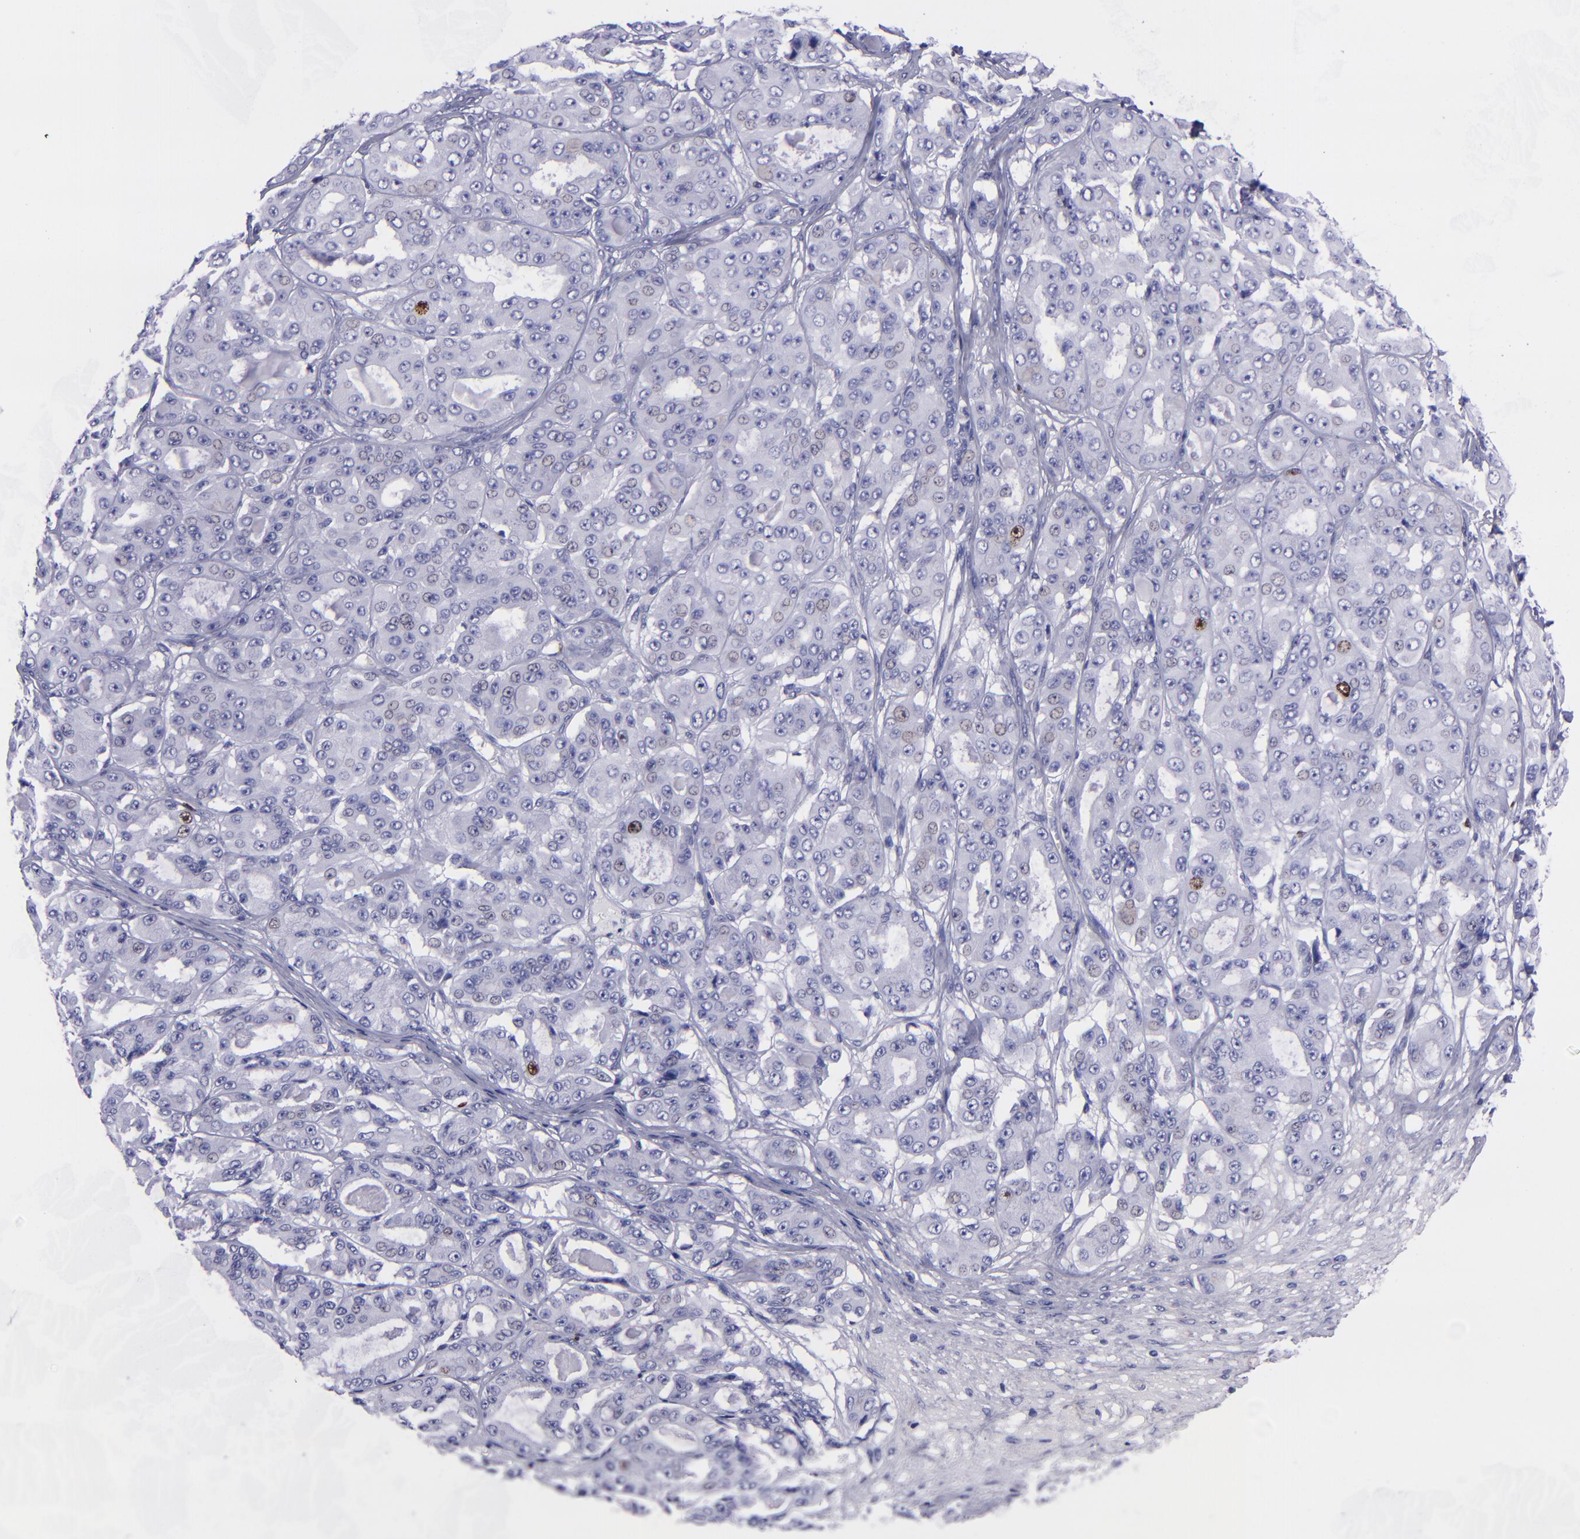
{"staining": {"intensity": "weak", "quantity": "<25%", "location": "nuclear"}, "tissue": "ovarian cancer", "cell_type": "Tumor cells", "image_type": "cancer", "snomed": [{"axis": "morphology", "description": "Carcinoma, endometroid"}, {"axis": "topography", "description": "Ovary"}], "caption": "Ovarian cancer (endometroid carcinoma) stained for a protein using immunohistochemistry shows no expression tumor cells.", "gene": "TOP2A", "patient": {"sex": "female", "age": 61}}